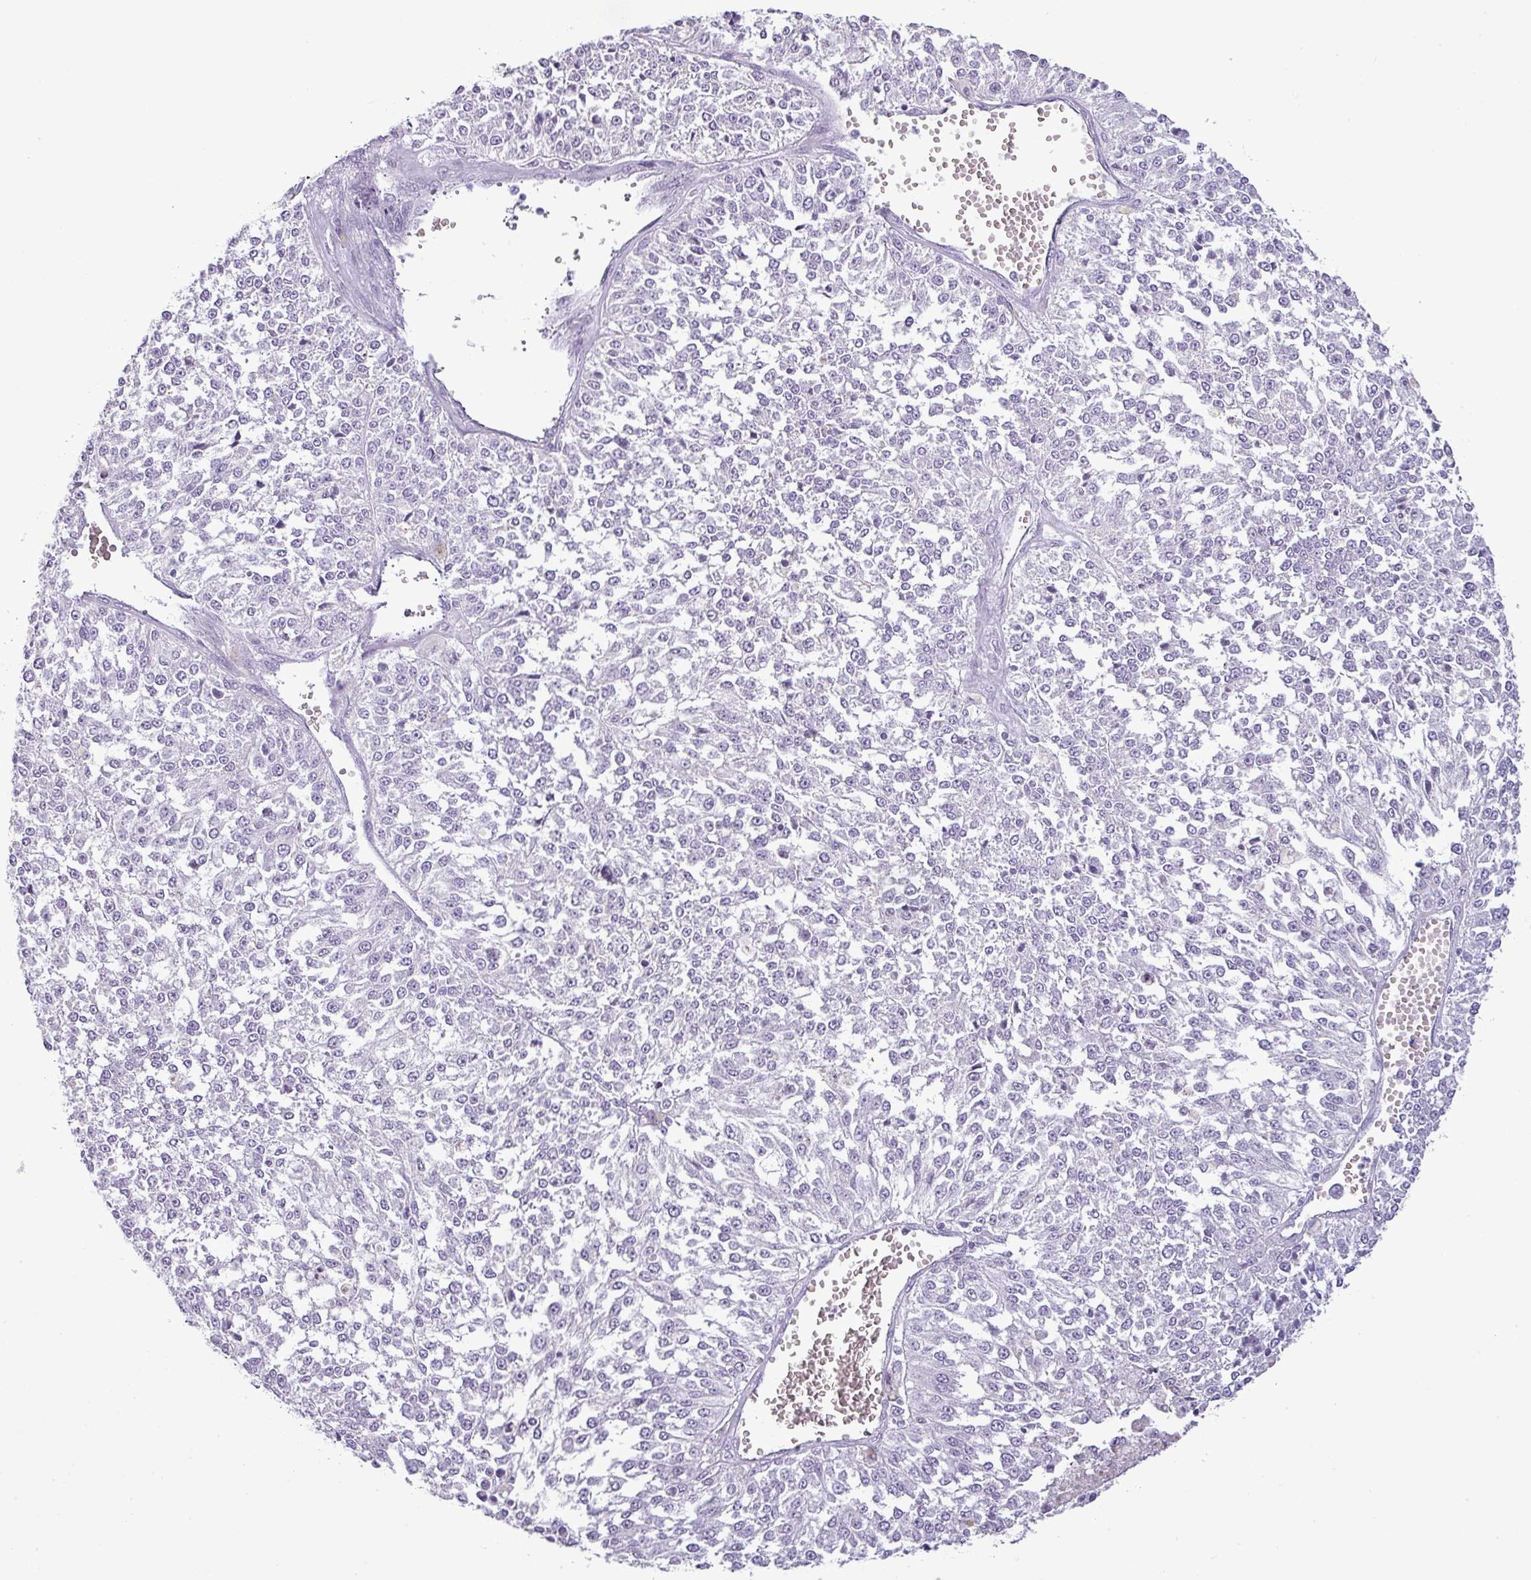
{"staining": {"intensity": "negative", "quantity": "none", "location": "none"}, "tissue": "melanoma", "cell_type": "Tumor cells", "image_type": "cancer", "snomed": [{"axis": "morphology", "description": "Malignant melanoma, NOS"}, {"axis": "topography", "description": "Skin"}], "caption": "Melanoma was stained to show a protein in brown. There is no significant expression in tumor cells.", "gene": "CDH16", "patient": {"sex": "female", "age": 64}}